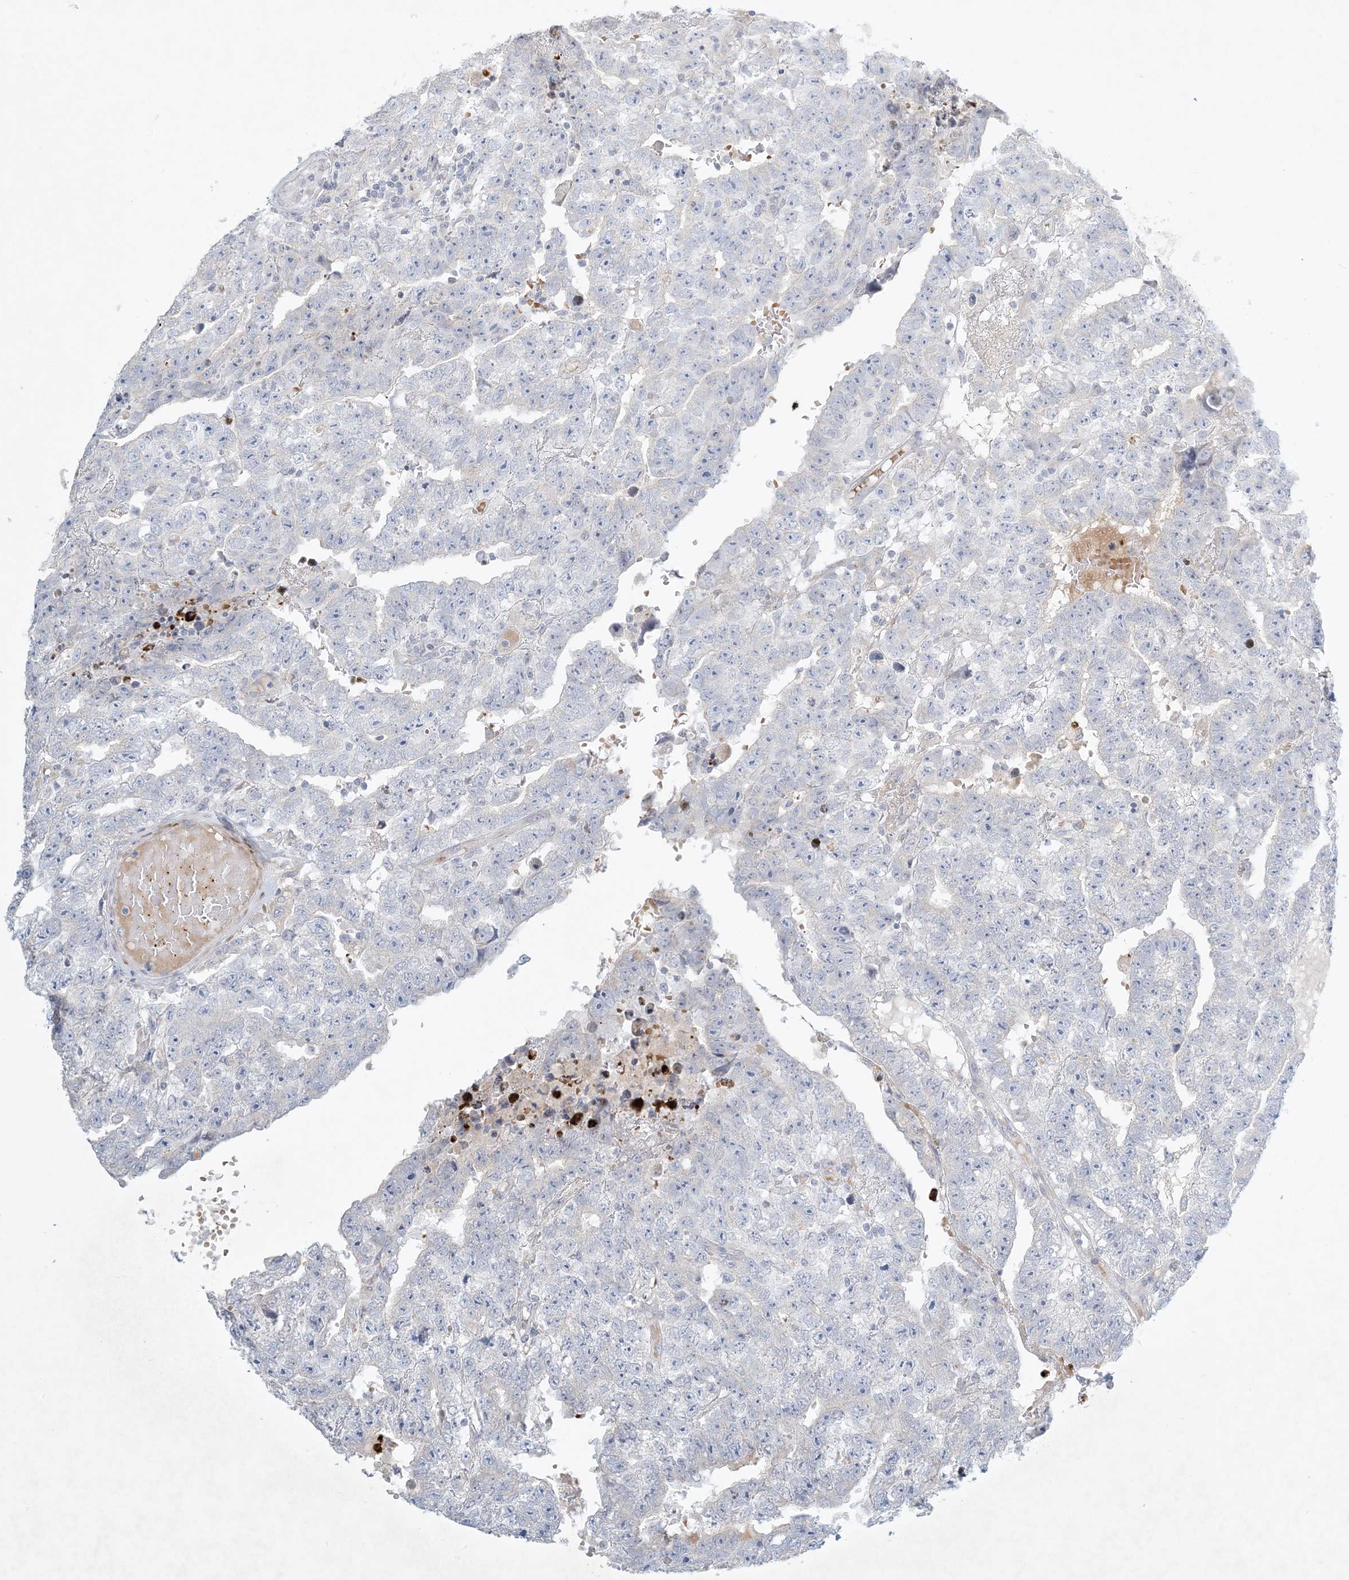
{"staining": {"intensity": "negative", "quantity": "none", "location": "none"}, "tissue": "testis cancer", "cell_type": "Tumor cells", "image_type": "cancer", "snomed": [{"axis": "morphology", "description": "Carcinoma, Embryonal, NOS"}, {"axis": "topography", "description": "Testis"}], "caption": "DAB (3,3'-diaminobenzidine) immunohistochemical staining of human embryonal carcinoma (testis) reveals no significant positivity in tumor cells. (DAB IHC, high magnification).", "gene": "ZNF385D", "patient": {"sex": "male", "age": 25}}